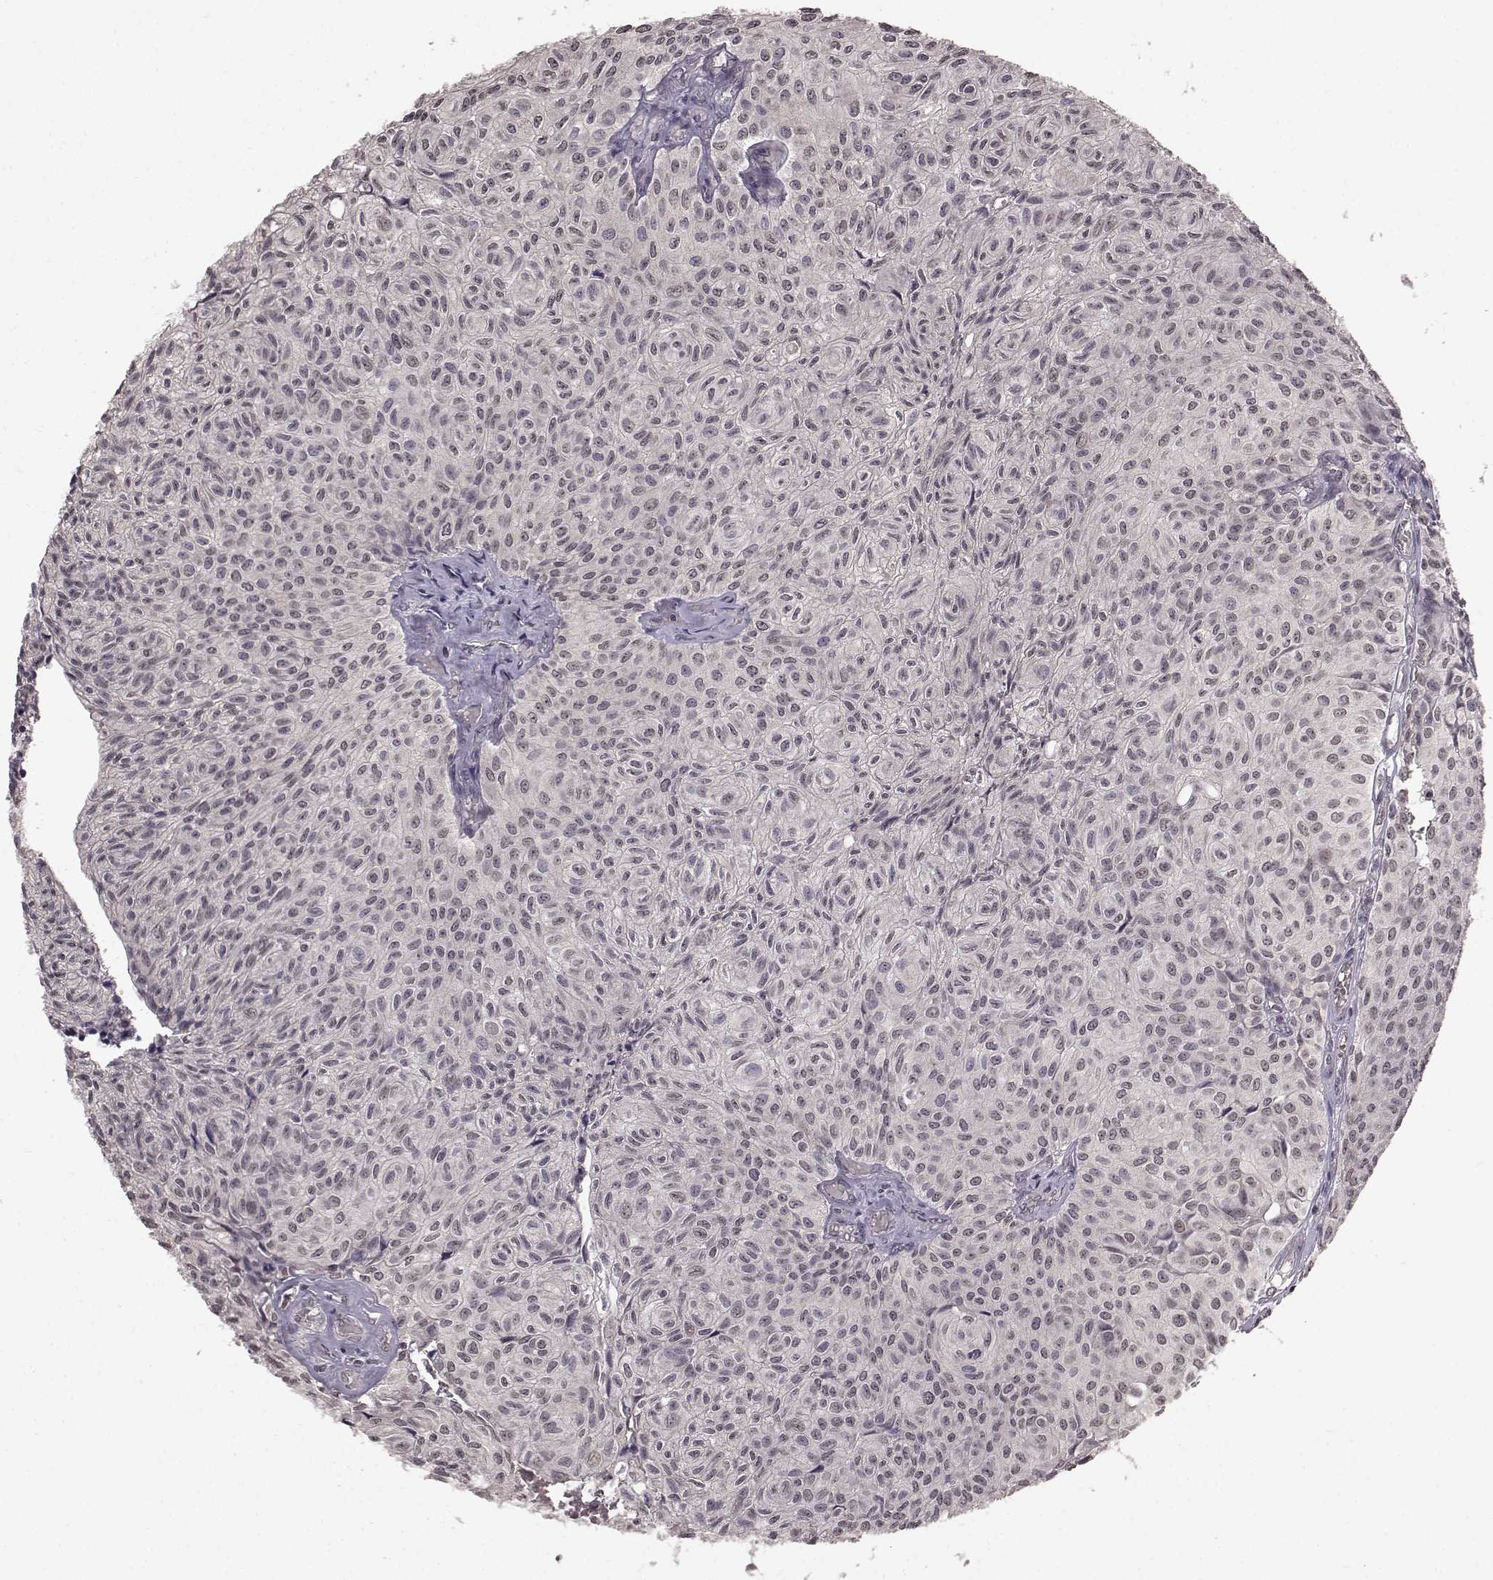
{"staining": {"intensity": "weak", "quantity": "<25%", "location": "nuclear"}, "tissue": "urothelial cancer", "cell_type": "Tumor cells", "image_type": "cancer", "snomed": [{"axis": "morphology", "description": "Urothelial carcinoma, Low grade"}, {"axis": "topography", "description": "Urinary bladder"}], "caption": "The photomicrograph displays no staining of tumor cells in urothelial cancer.", "gene": "NTRK2", "patient": {"sex": "male", "age": 89}}